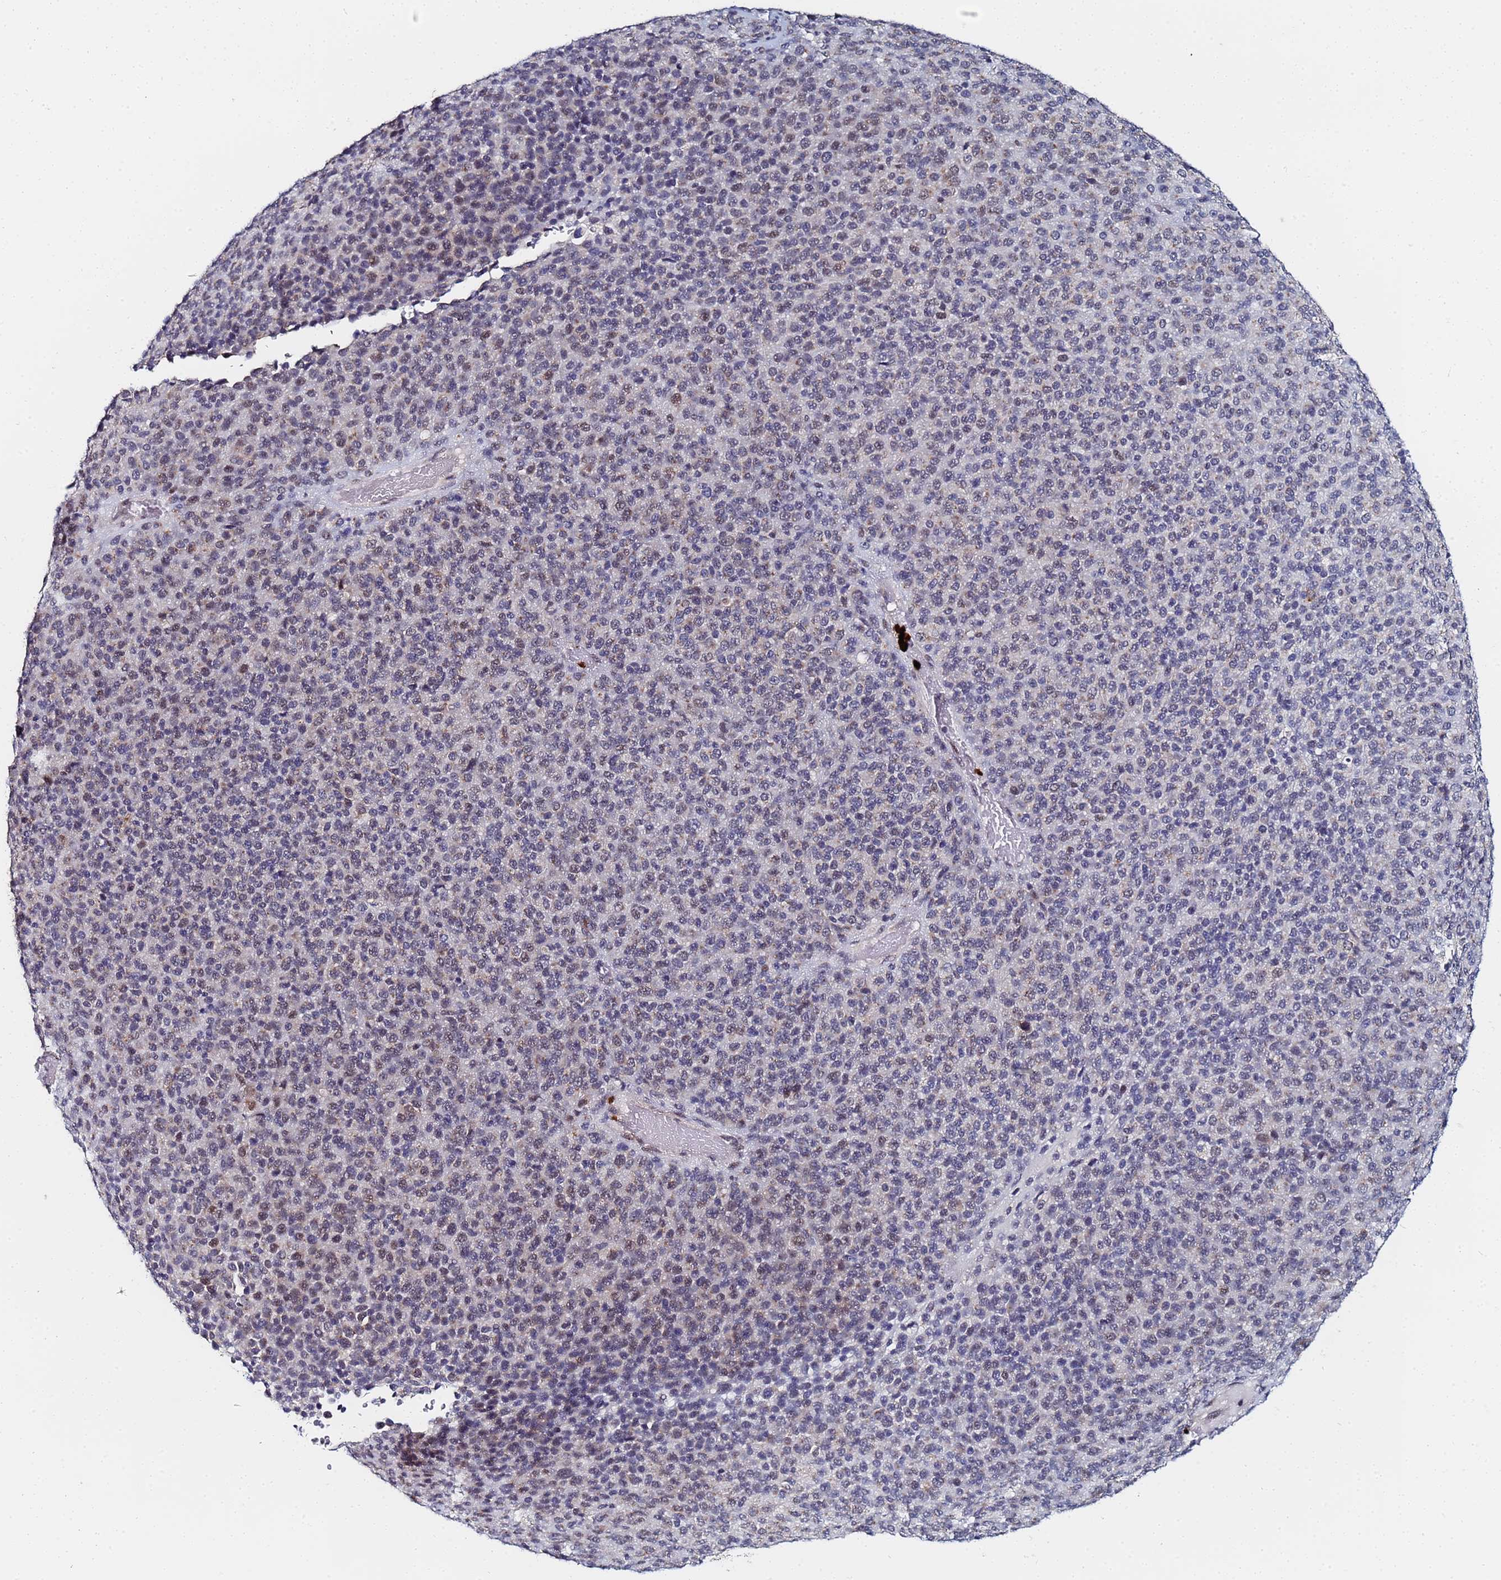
{"staining": {"intensity": "weak", "quantity": "<25%", "location": "cytoplasmic/membranous,nuclear"}, "tissue": "melanoma", "cell_type": "Tumor cells", "image_type": "cancer", "snomed": [{"axis": "morphology", "description": "Malignant melanoma, Metastatic site"}, {"axis": "topography", "description": "Brain"}], "caption": "High magnification brightfield microscopy of malignant melanoma (metastatic site) stained with DAB (brown) and counterstained with hematoxylin (blue): tumor cells show no significant positivity.", "gene": "MTCL1", "patient": {"sex": "female", "age": 56}}